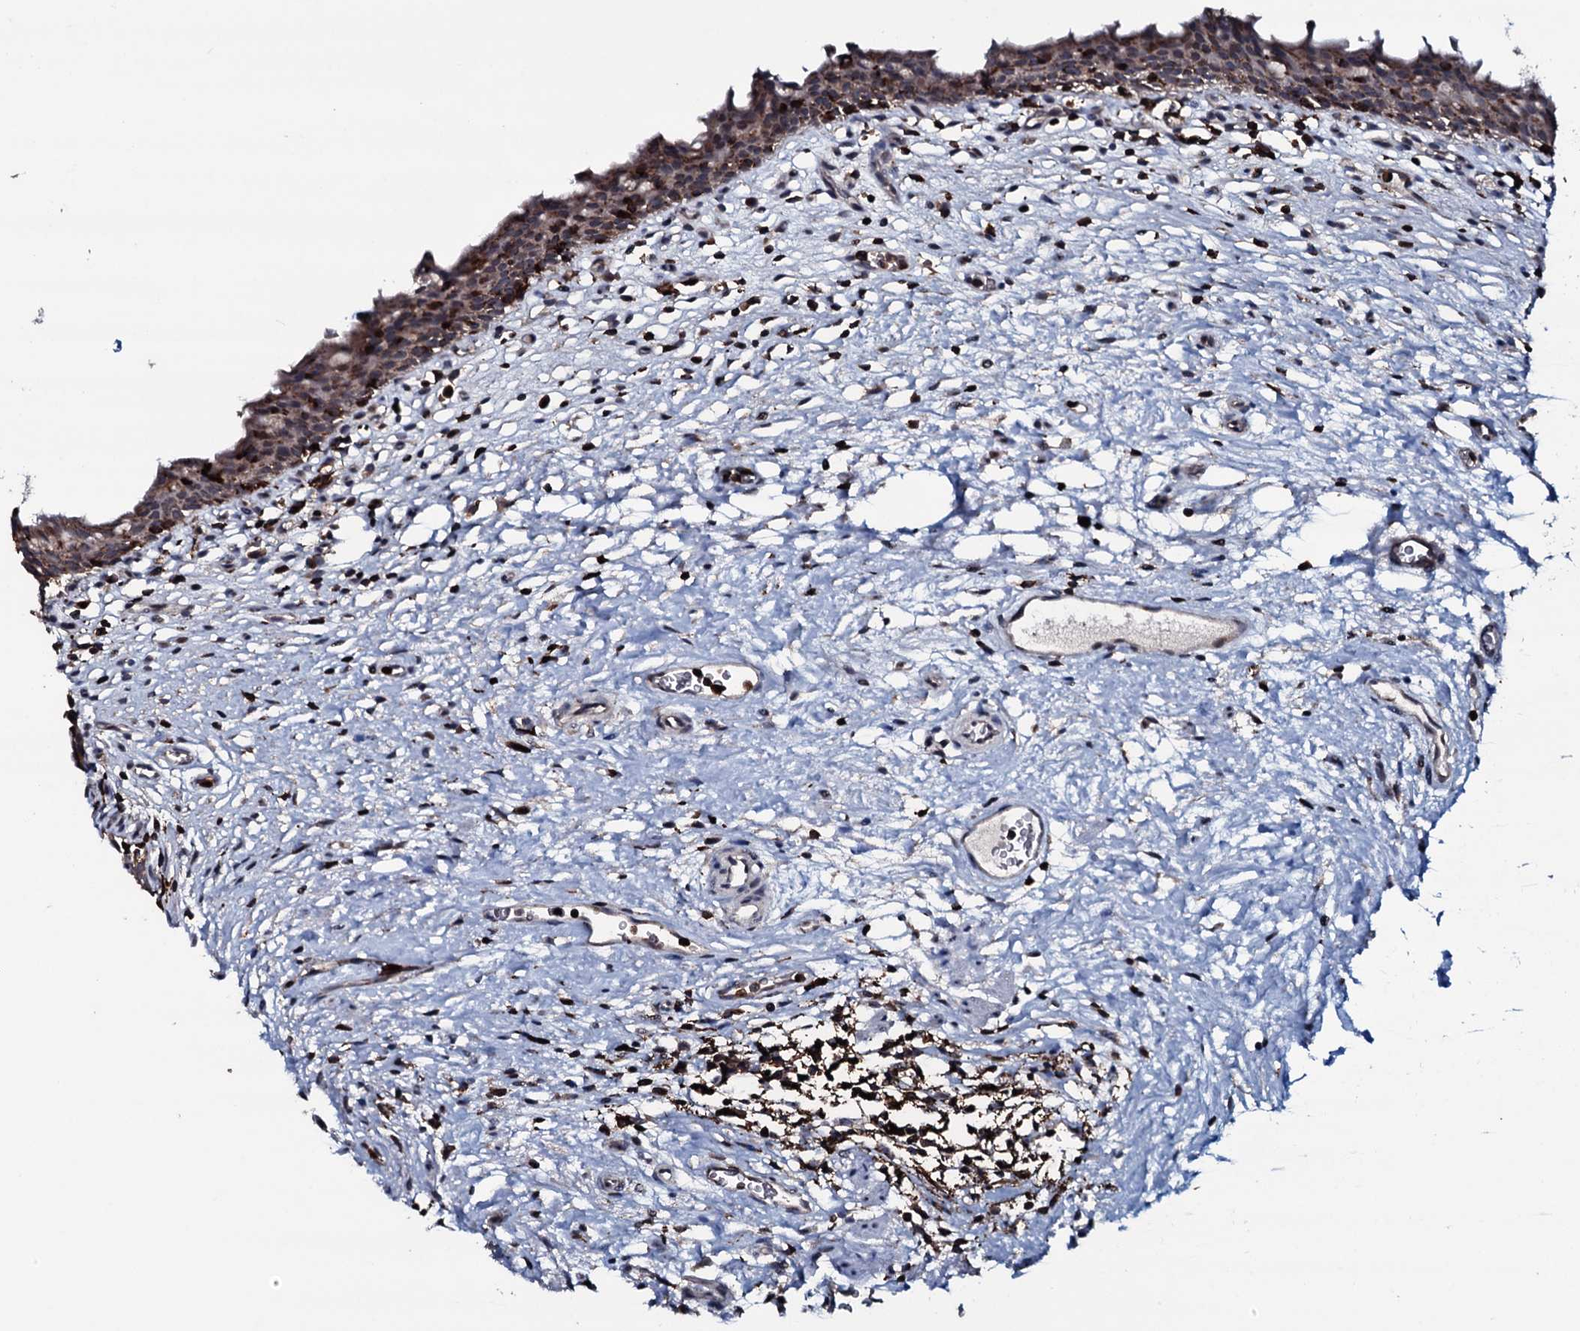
{"staining": {"intensity": "moderate", "quantity": "25%-75%", "location": "cytoplasmic/membranous"}, "tissue": "urinary bladder", "cell_type": "Urothelial cells", "image_type": "normal", "snomed": [{"axis": "morphology", "description": "Normal tissue, NOS"}, {"axis": "morphology", "description": "Inflammation, NOS"}, {"axis": "topography", "description": "Urinary bladder"}], "caption": "Protein analysis of benign urinary bladder shows moderate cytoplasmic/membranous staining in approximately 25%-75% of urothelial cells. Using DAB (3,3'-diaminobenzidine) (brown) and hematoxylin (blue) stains, captured at high magnification using brightfield microscopy.", "gene": "OGFOD2", "patient": {"sex": "male", "age": 63}}